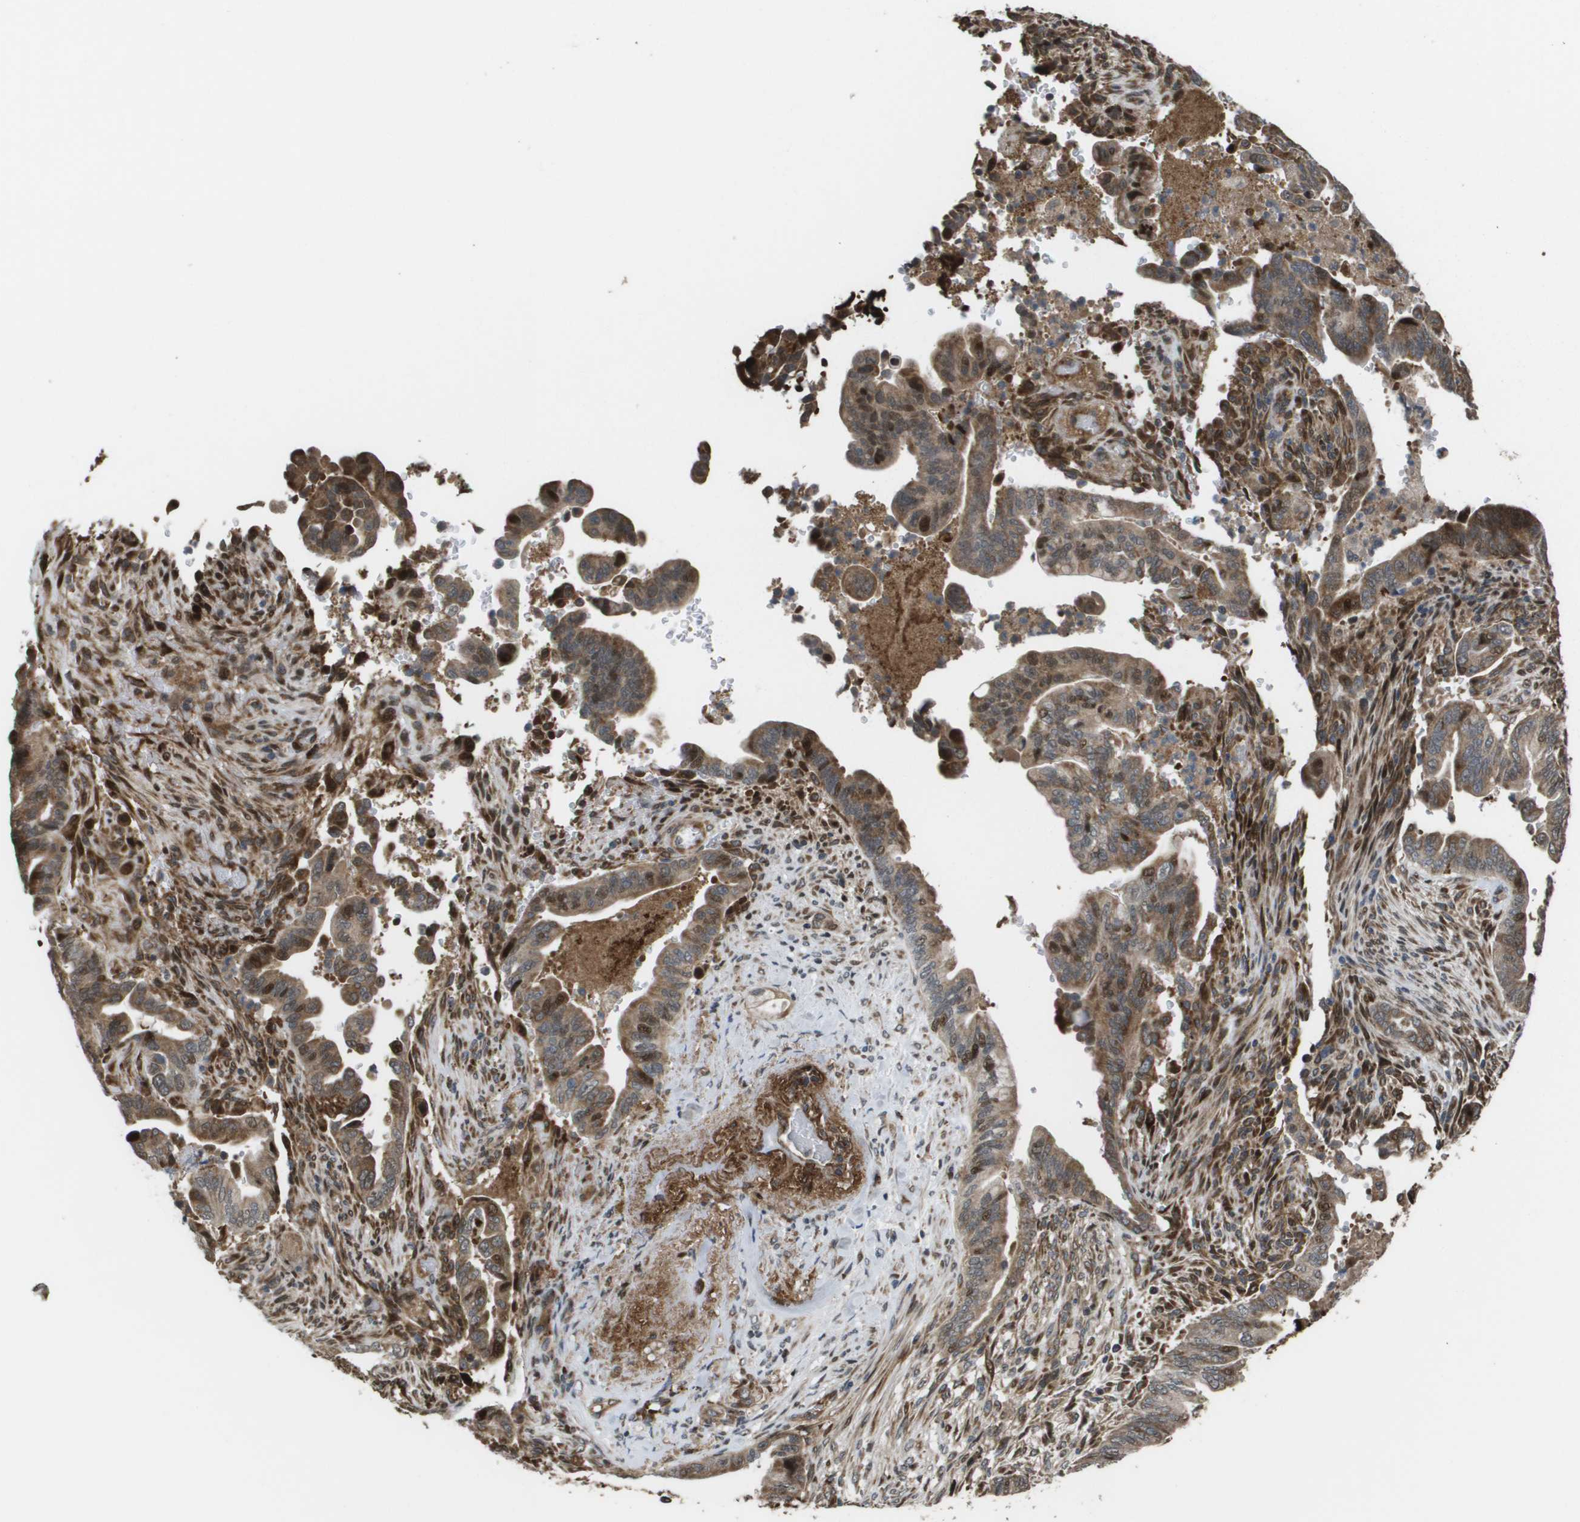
{"staining": {"intensity": "moderate", "quantity": ">75%", "location": "cytoplasmic/membranous,nuclear"}, "tissue": "pancreatic cancer", "cell_type": "Tumor cells", "image_type": "cancer", "snomed": [{"axis": "morphology", "description": "Adenocarcinoma, NOS"}, {"axis": "topography", "description": "Pancreas"}], "caption": "Human adenocarcinoma (pancreatic) stained for a protein (brown) demonstrates moderate cytoplasmic/membranous and nuclear positive expression in about >75% of tumor cells.", "gene": "AXIN2", "patient": {"sex": "male", "age": 70}}